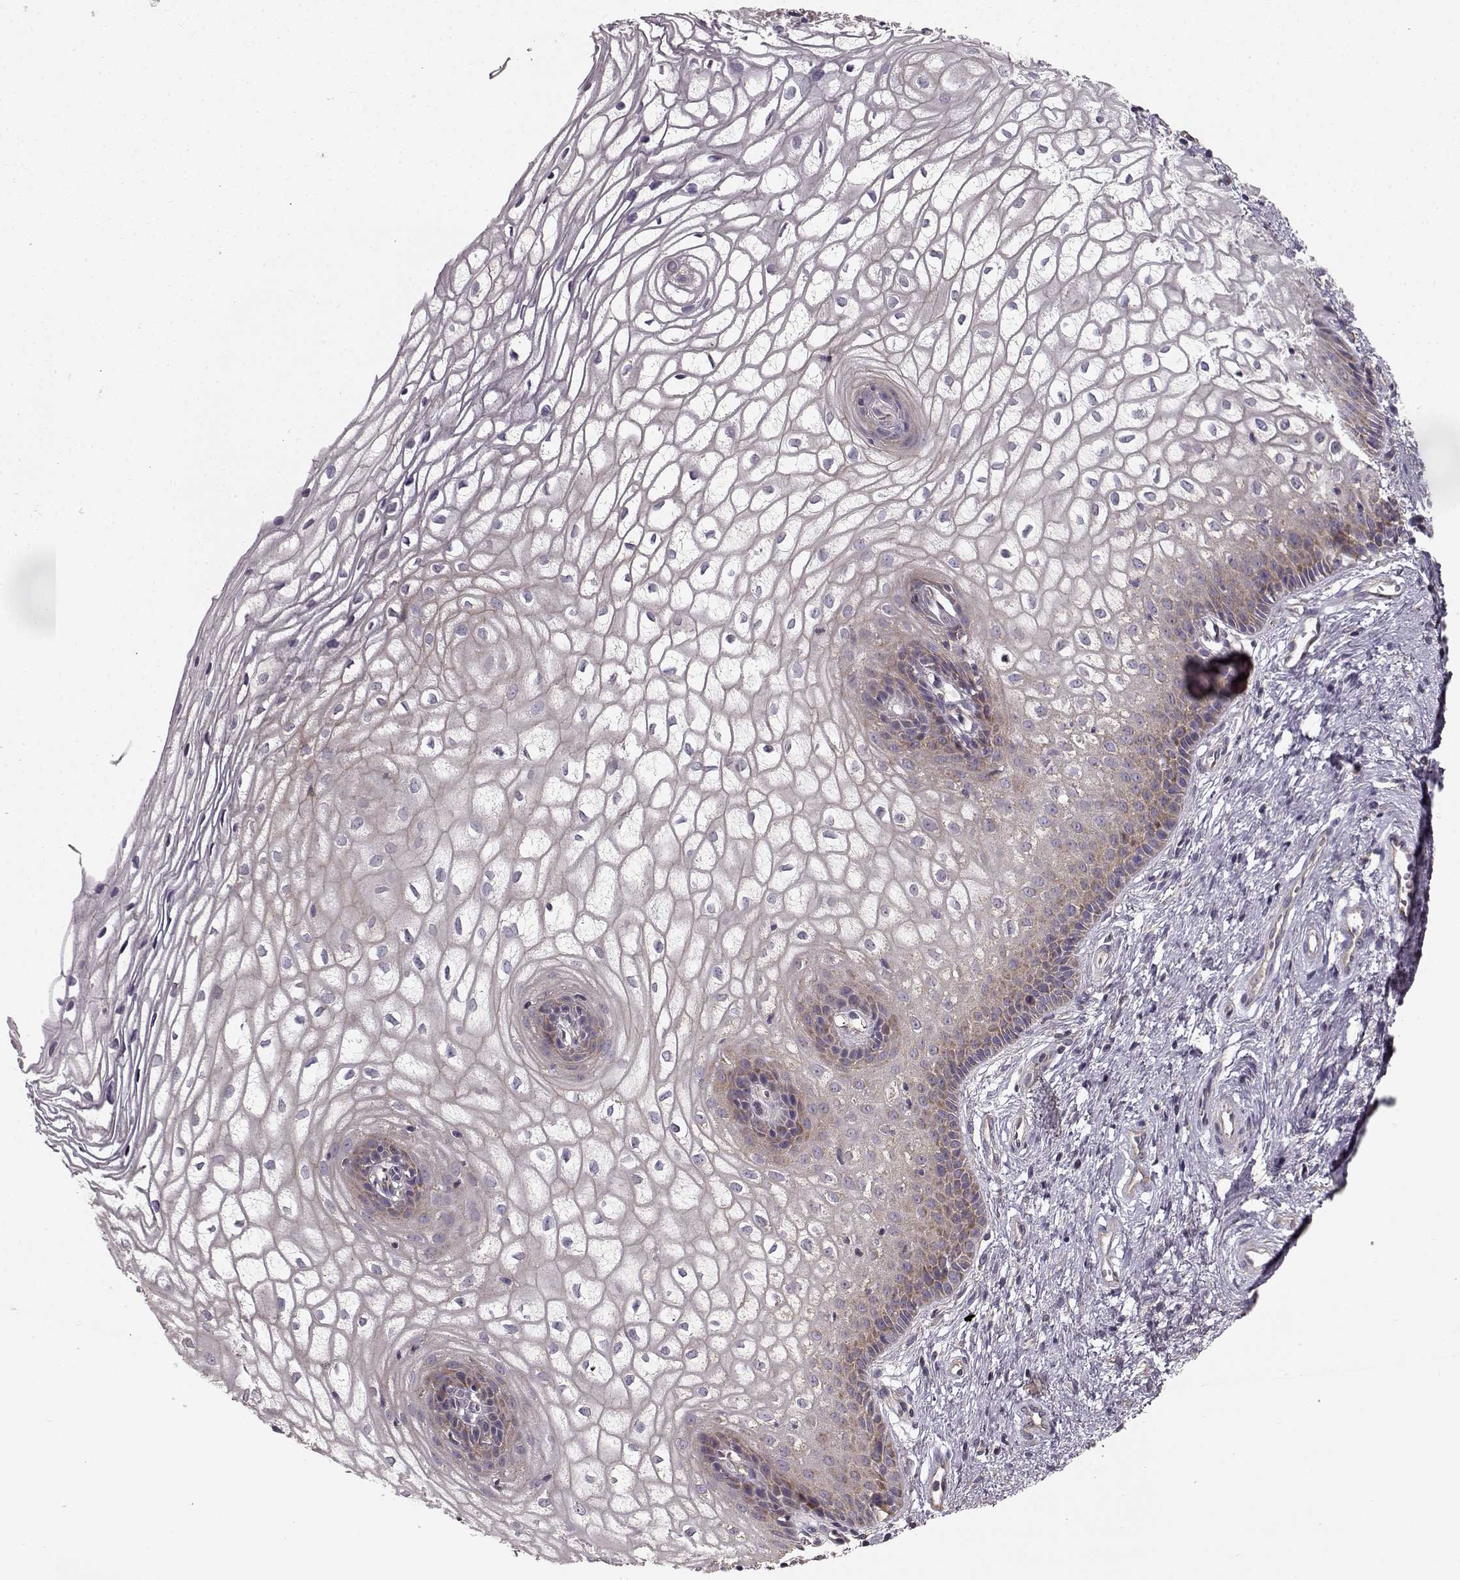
{"staining": {"intensity": "weak", "quantity": ">75%", "location": "cytoplasmic/membranous"}, "tissue": "vagina", "cell_type": "Squamous epithelial cells", "image_type": "normal", "snomed": [{"axis": "morphology", "description": "Normal tissue, NOS"}, {"axis": "topography", "description": "Vagina"}], "caption": "Squamous epithelial cells demonstrate low levels of weak cytoplasmic/membranous positivity in approximately >75% of cells in normal vagina.", "gene": "ERBB3", "patient": {"sex": "female", "age": 34}}